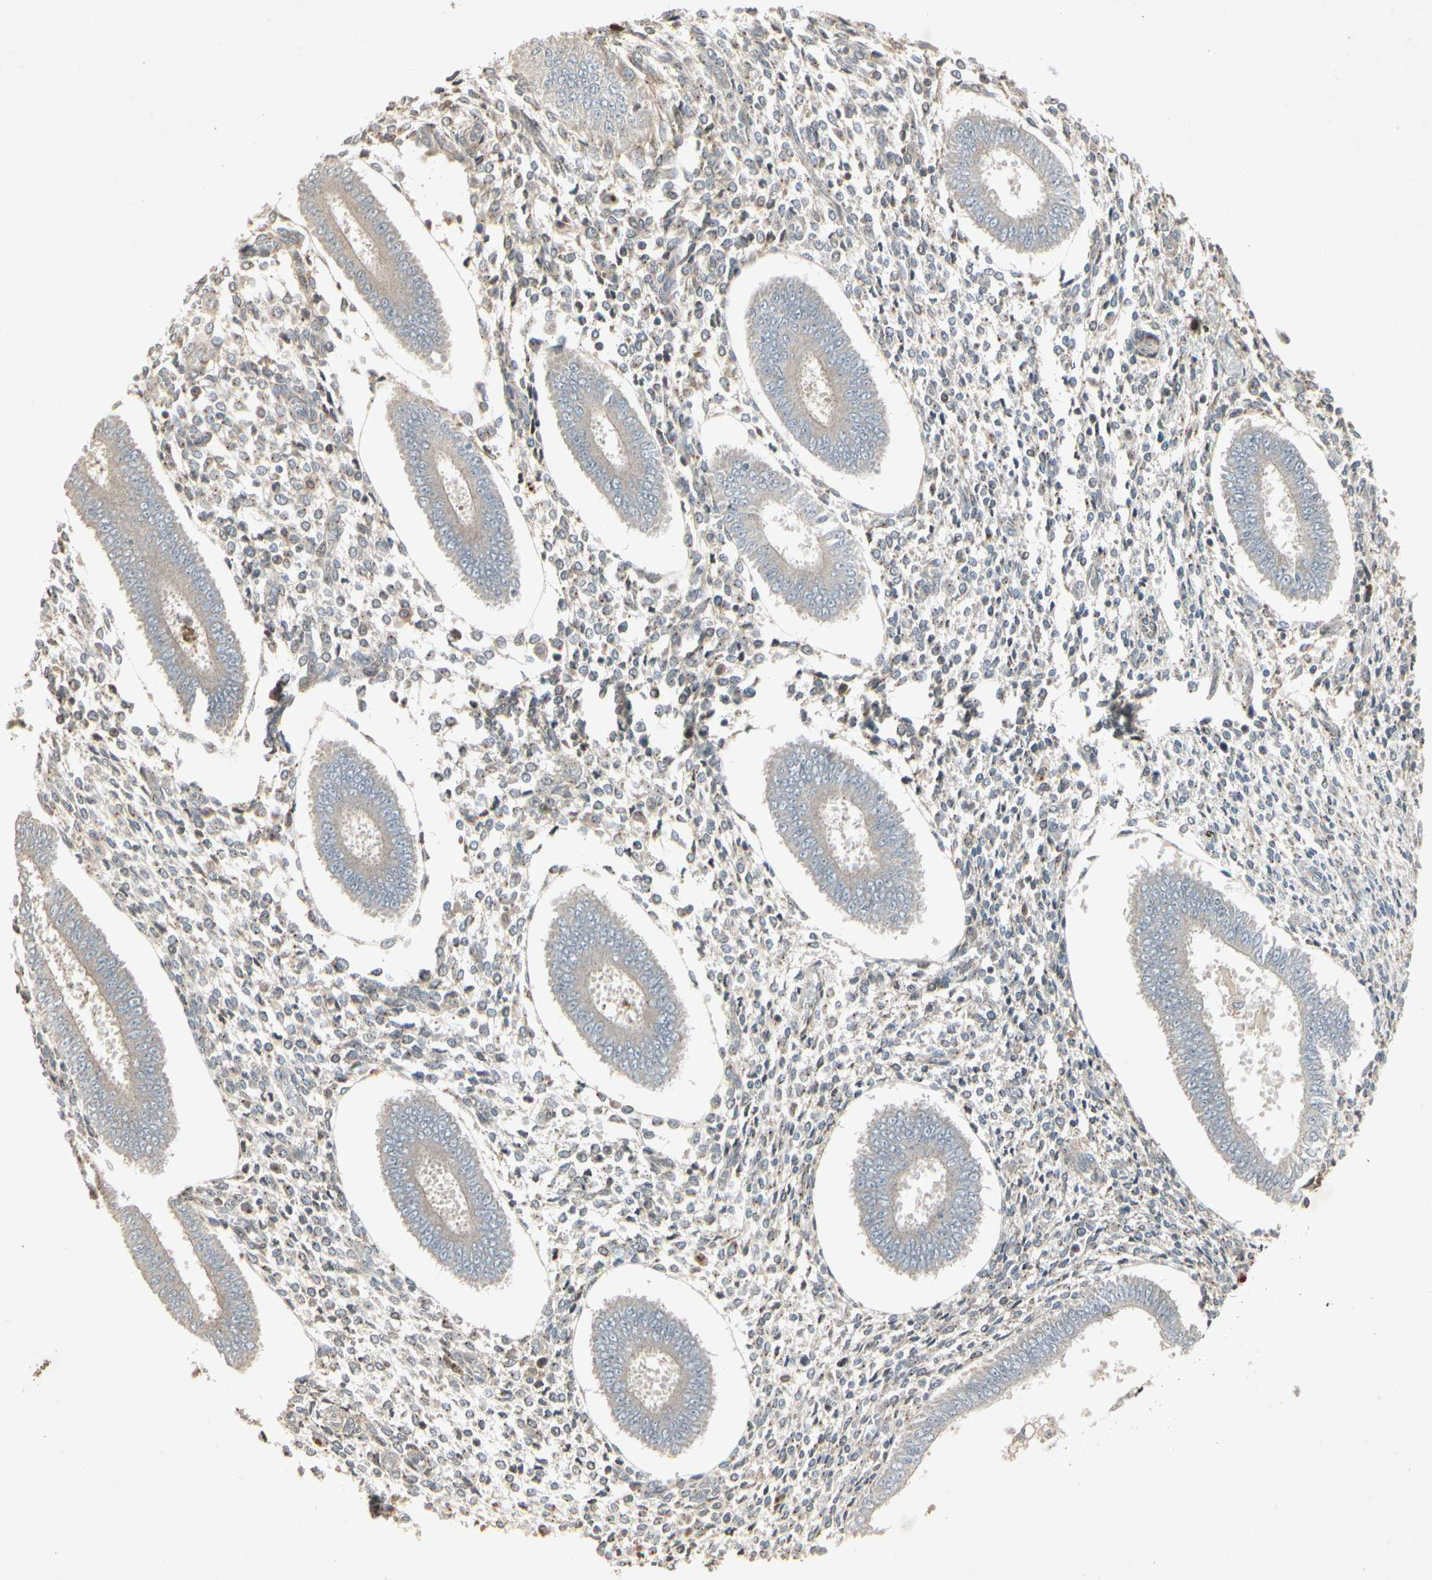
{"staining": {"intensity": "weak", "quantity": "25%-75%", "location": "cytoplasmic/membranous"}, "tissue": "endometrium", "cell_type": "Cells in endometrial stroma", "image_type": "normal", "snomed": [{"axis": "morphology", "description": "Normal tissue, NOS"}, {"axis": "topography", "description": "Endometrium"}], "caption": "The histopathology image shows staining of benign endometrium, revealing weak cytoplasmic/membranous protein staining (brown color) within cells in endometrial stroma.", "gene": "TEK", "patient": {"sex": "female", "age": 35}}